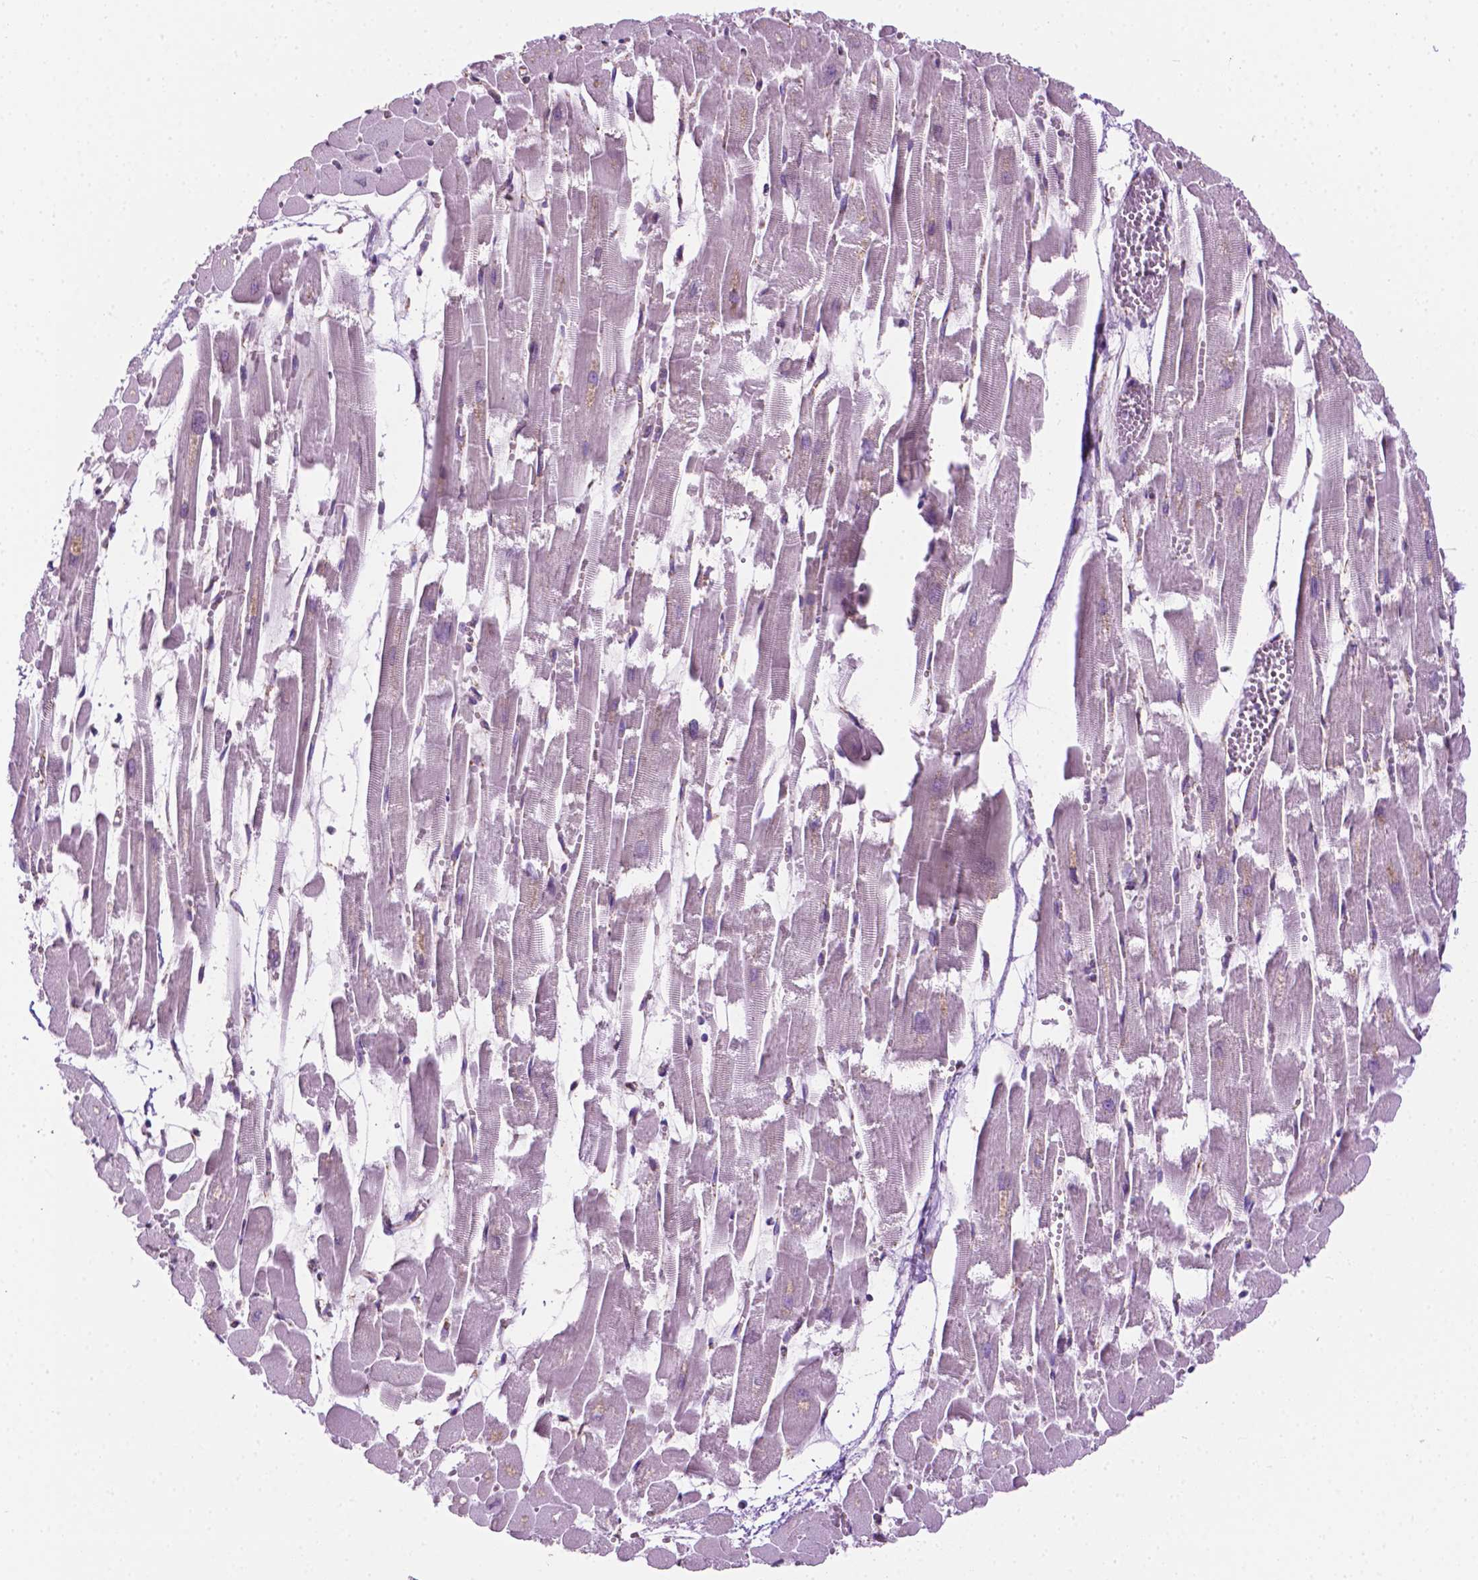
{"staining": {"intensity": "moderate", "quantity": "25%-75%", "location": "cytoplasmic/membranous"}, "tissue": "heart muscle", "cell_type": "Cardiomyocytes", "image_type": "normal", "snomed": [{"axis": "morphology", "description": "Normal tissue, NOS"}, {"axis": "topography", "description": "Heart"}], "caption": "Heart muscle was stained to show a protein in brown. There is medium levels of moderate cytoplasmic/membranous expression in approximately 25%-75% of cardiomyocytes. The staining is performed using DAB (3,3'-diaminobenzidine) brown chromogen to label protein expression. The nuclei are counter-stained blue using hematoxylin.", "gene": "RMDN3", "patient": {"sex": "female", "age": 52}}